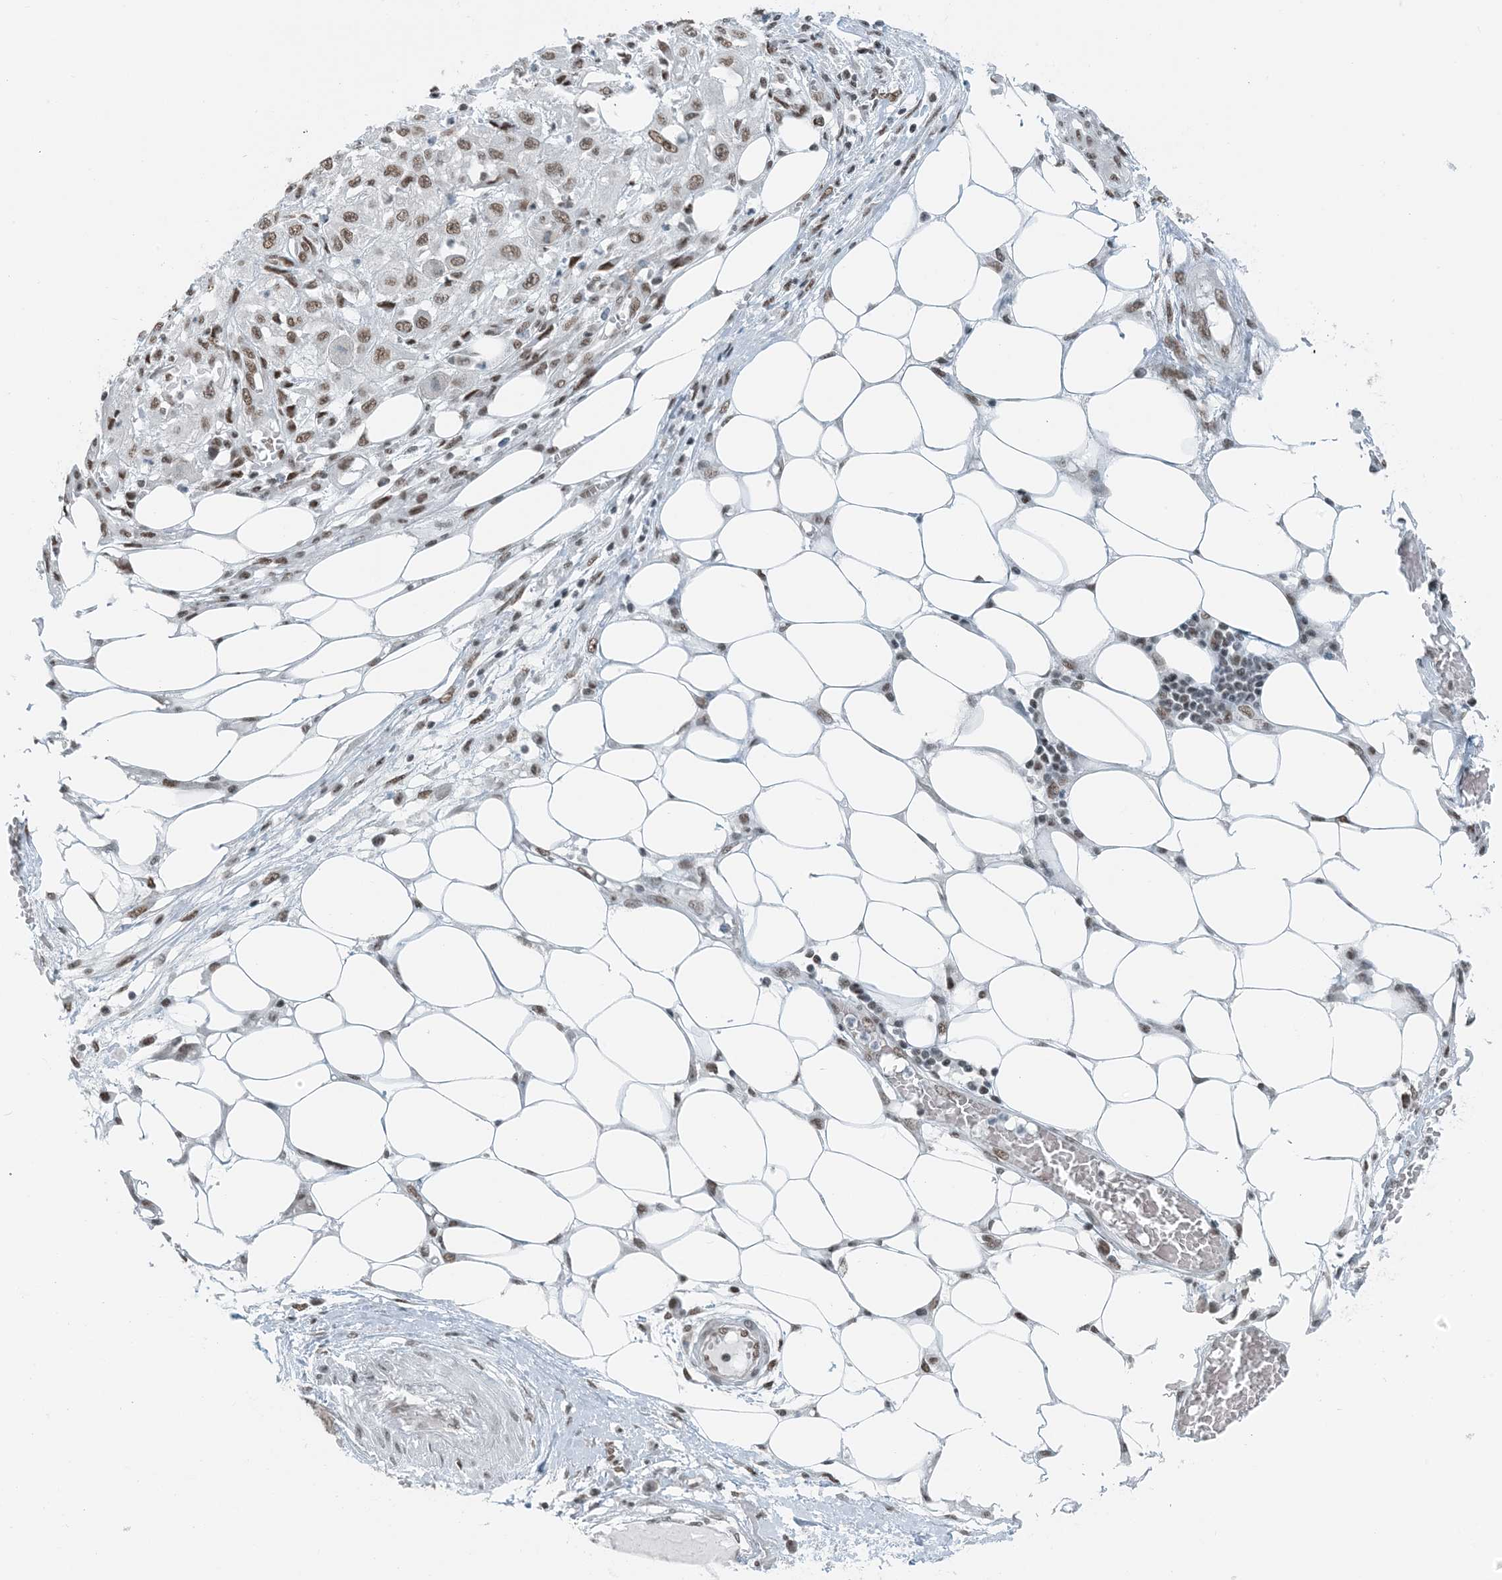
{"staining": {"intensity": "moderate", "quantity": ">75%", "location": "nuclear"}, "tissue": "skin cancer", "cell_type": "Tumor cells", "image_type": "cancer", "snomed": [{"axis": "morphology", "description": "Squamous cell carcinoma, NOS"}, {"axis": "morphology", "description": "Squamous cell carcinoma, metastatic, NOS"}, {"axis": "topography", "description": "Skin"}, {"axis": "topography", "description": "Lymph node"}], "caption": "Immunohistochemistry (IHC) (DAB (3,3'-diaminobenzidine)) staining of human skin cancer displays moderate nuclear protein expression in approximately >75% of tumor cells.", "gene": "ZNF500", "patient": {"sex": "male", "age": 75}}